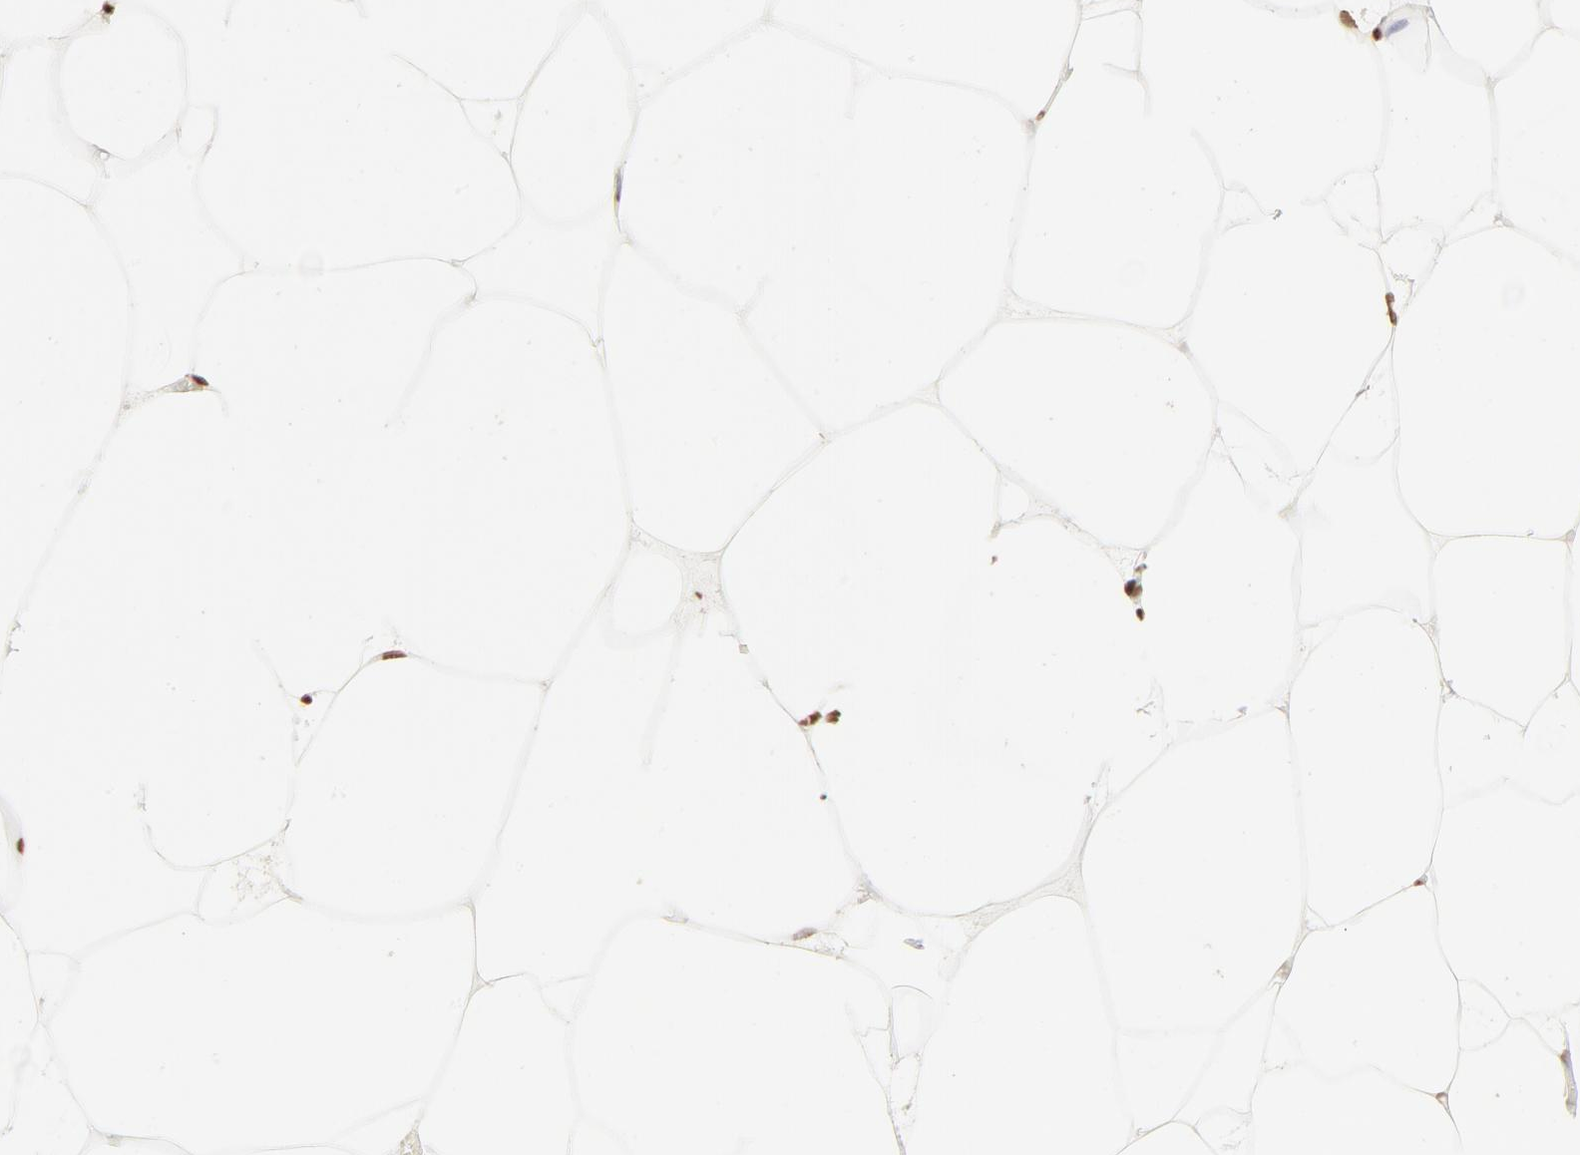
{"staining": {"intensity": "strong", "quantity": ">75%", "location": "nuclear"}, "tissue": "adipose tissue", "cell_type": "Adipocytes", "image_type": "normal", "snomed": [{"axis": "morphology", "description": "Normal tissue, NOS"}, {"axis": "morphology", "description": "Duct carcinoma"}, {"axis": "topography", "description": "Breast"}, {"axis": "topography", "description": "Adipose tissue"}], "caption": "Adipose tissue stained with immunohistochemistry exhibits strong nuclear staining in about >75% of adipocytes.", "gene": "TARDBP", "patient": {"sex": "female", "age": 37}}